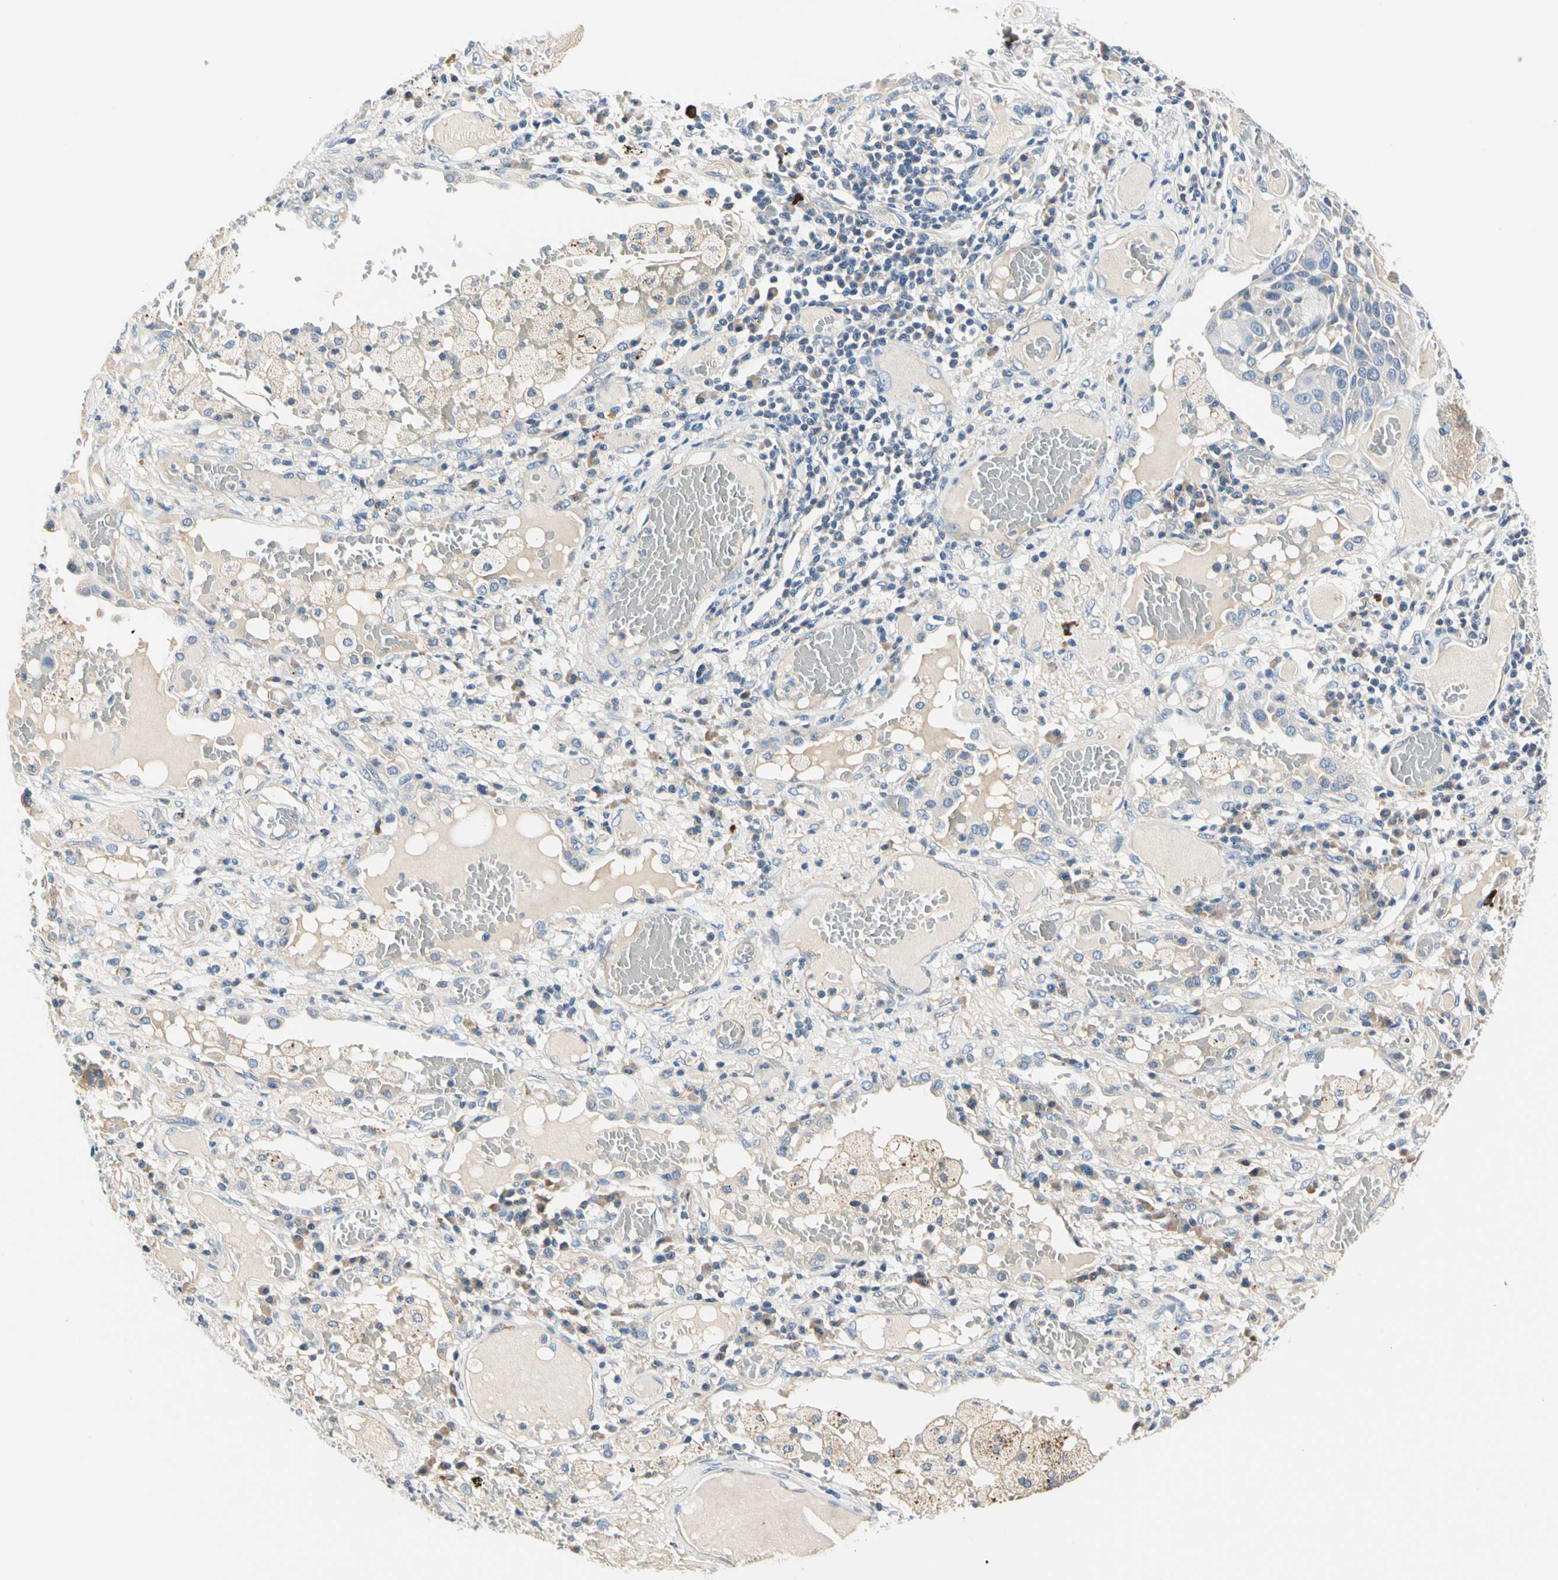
{"staining": {"intensity": "negative", "quantity": "none", "location": "none"}, "tissue": "lung cancer", "cell_type": "Tumor cells", "image_type": "cancer", "snomed": [{"axis": "morphology", "description": "Squamous cell carcinoma, NOS"}, {"axis": "topography", "description": "Lung"}], "caption": "Squamous cell carcinoma (lung) stained for a protein using immunohistochemistry (IHC) reveals no expression tumor cells.", "gene": "TGFBR3", "patient": {"sex": "male", "age": 71}}